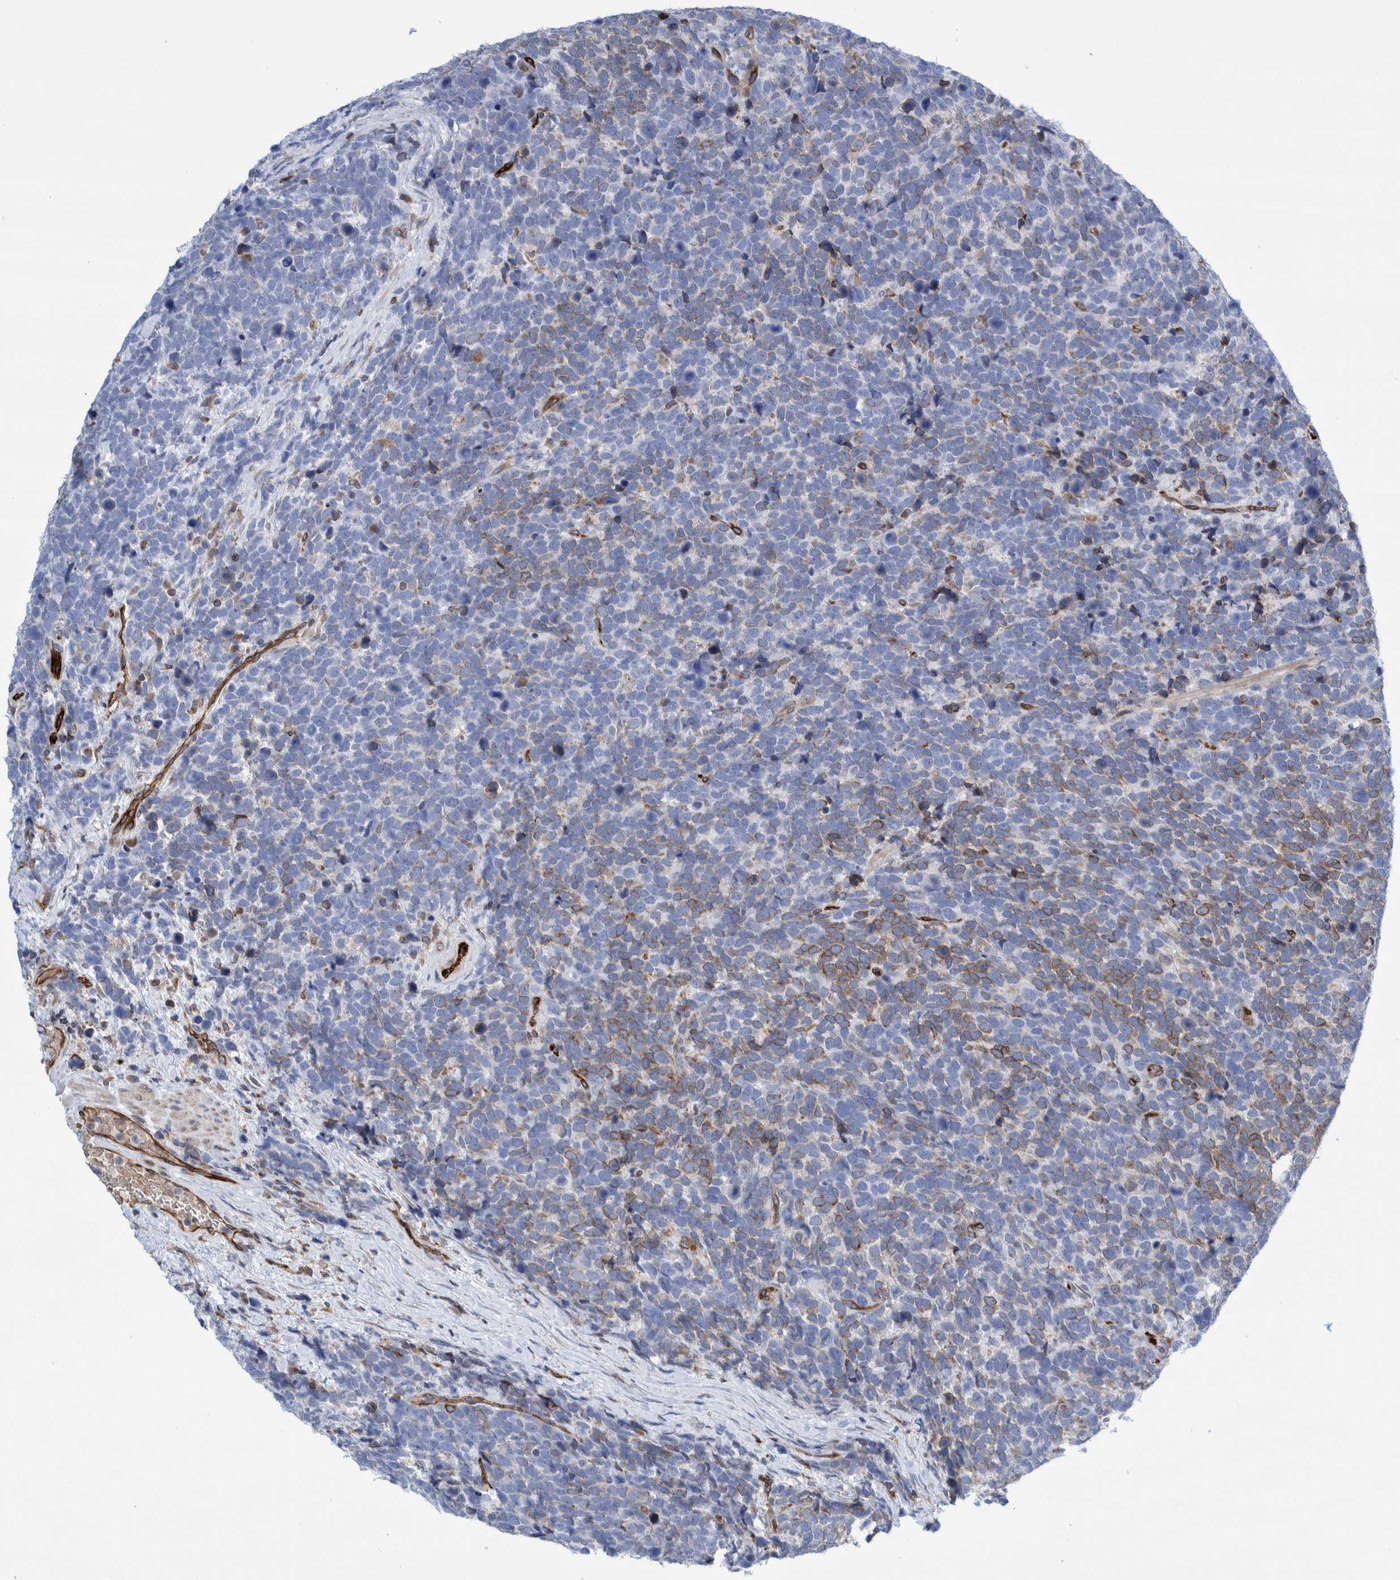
{"staining": {"intensity": "weak", "quantity": "<25%", "location": "cytoplasmic/membranous"}, "tissue": "urothelial cancer", "cell_type": "Tumor cells", "image_type": "cancer", "snomed": [{"axis": "morphology", "description": "Urothelial carcinoma, High grade"}, {"axis": "topography", "description": "Urinary bladder"}], "caption": "Tumor cells are negative for protein expression in human urothelial cancer.", "gene": "THEM6", "patient": {"sex": "female", "age": 82}}